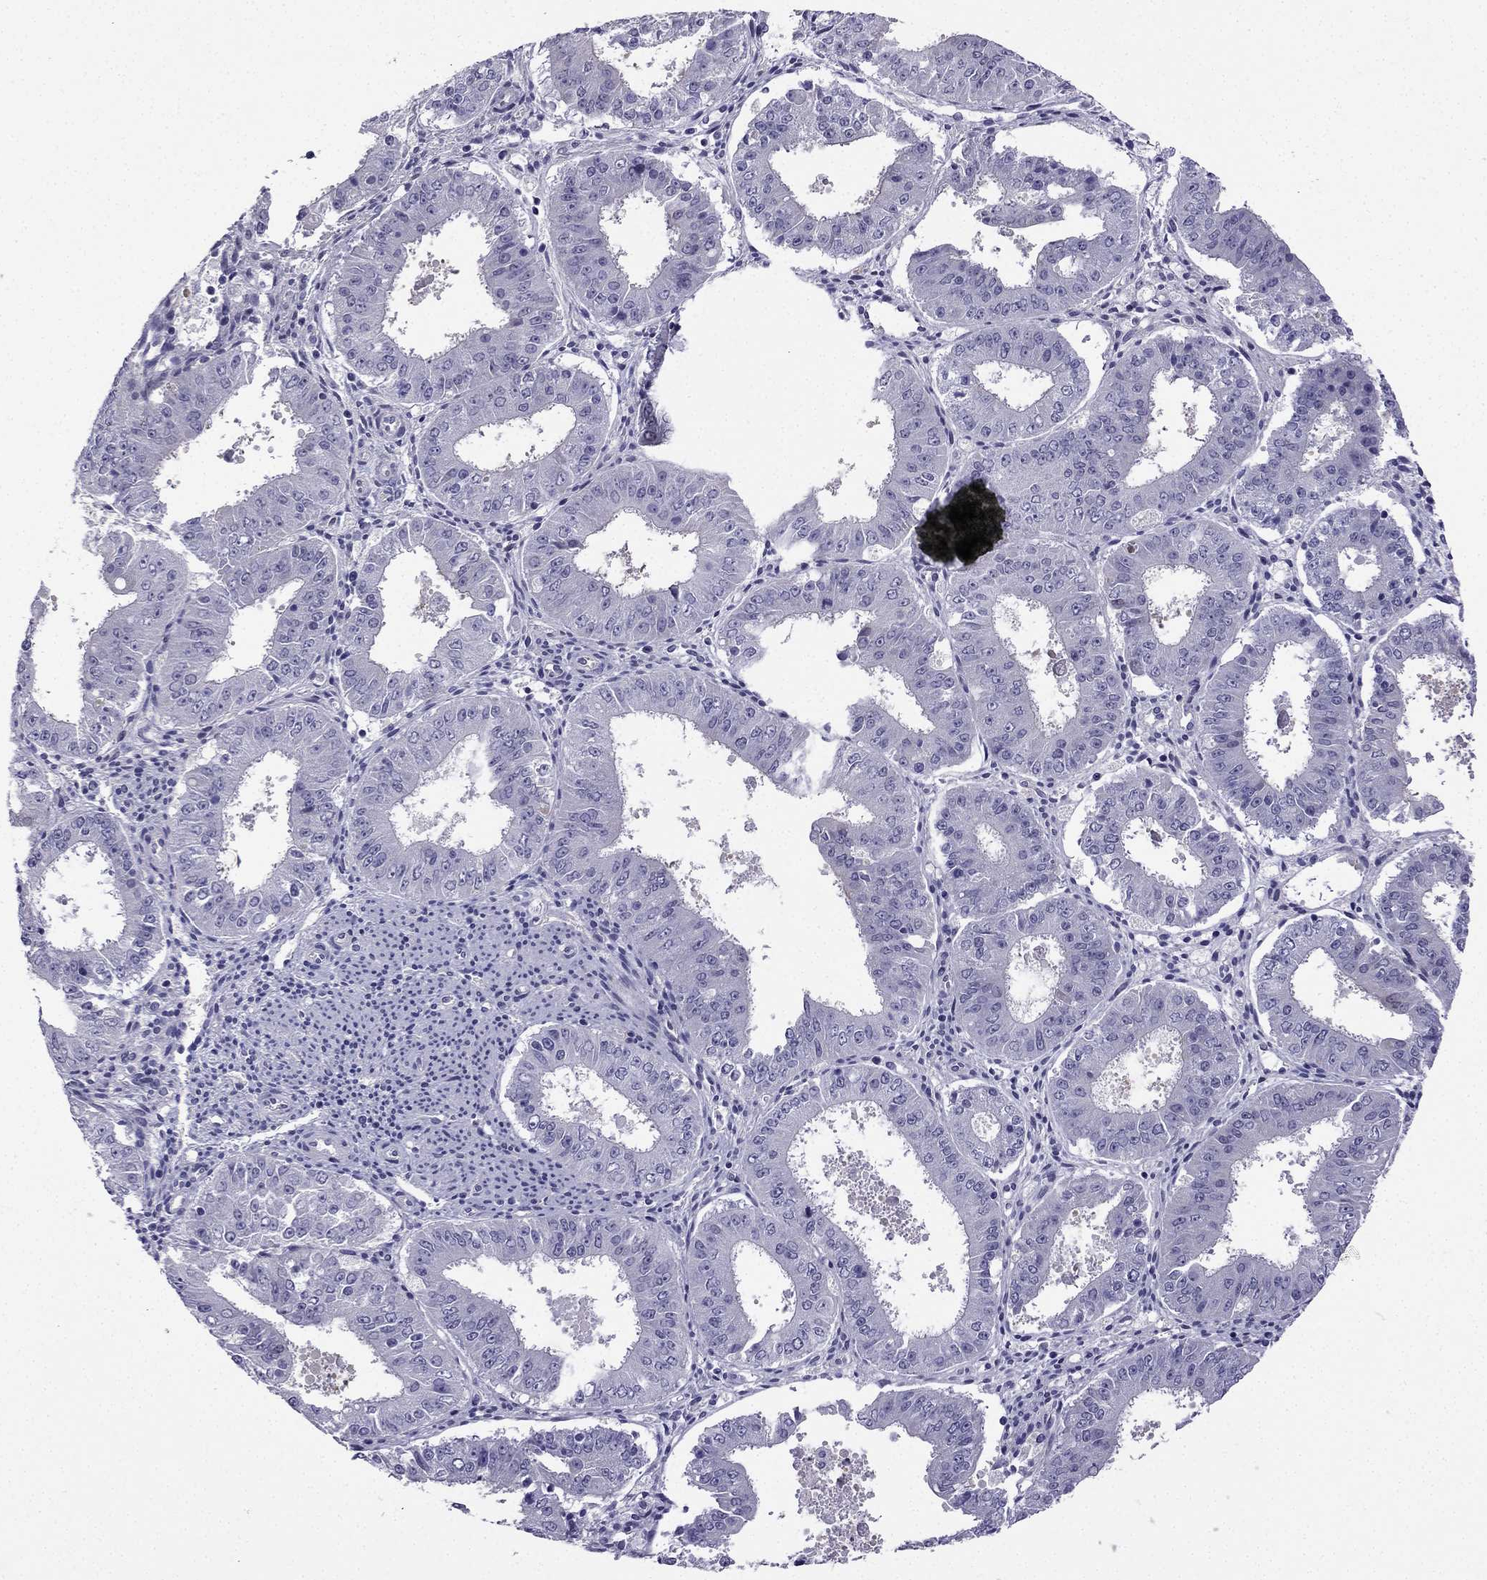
{"staining": {"intensity": "negative", "quantity": "none", "location": "none"}, "tissue": "ovarian cancer", "cell_type": "Tumor cells", "image_type": "cancer", "snomed": [{"axis": "morphology", "description": "Carcinoma, endometroid"}, {"axis": "topography", "description": "Ovary"}], "caption": "Tumor cells show no significant positivity in ovarian cancer.", "gene": "KCNJ10", "patient": {"sex": "female", "age": 42}}